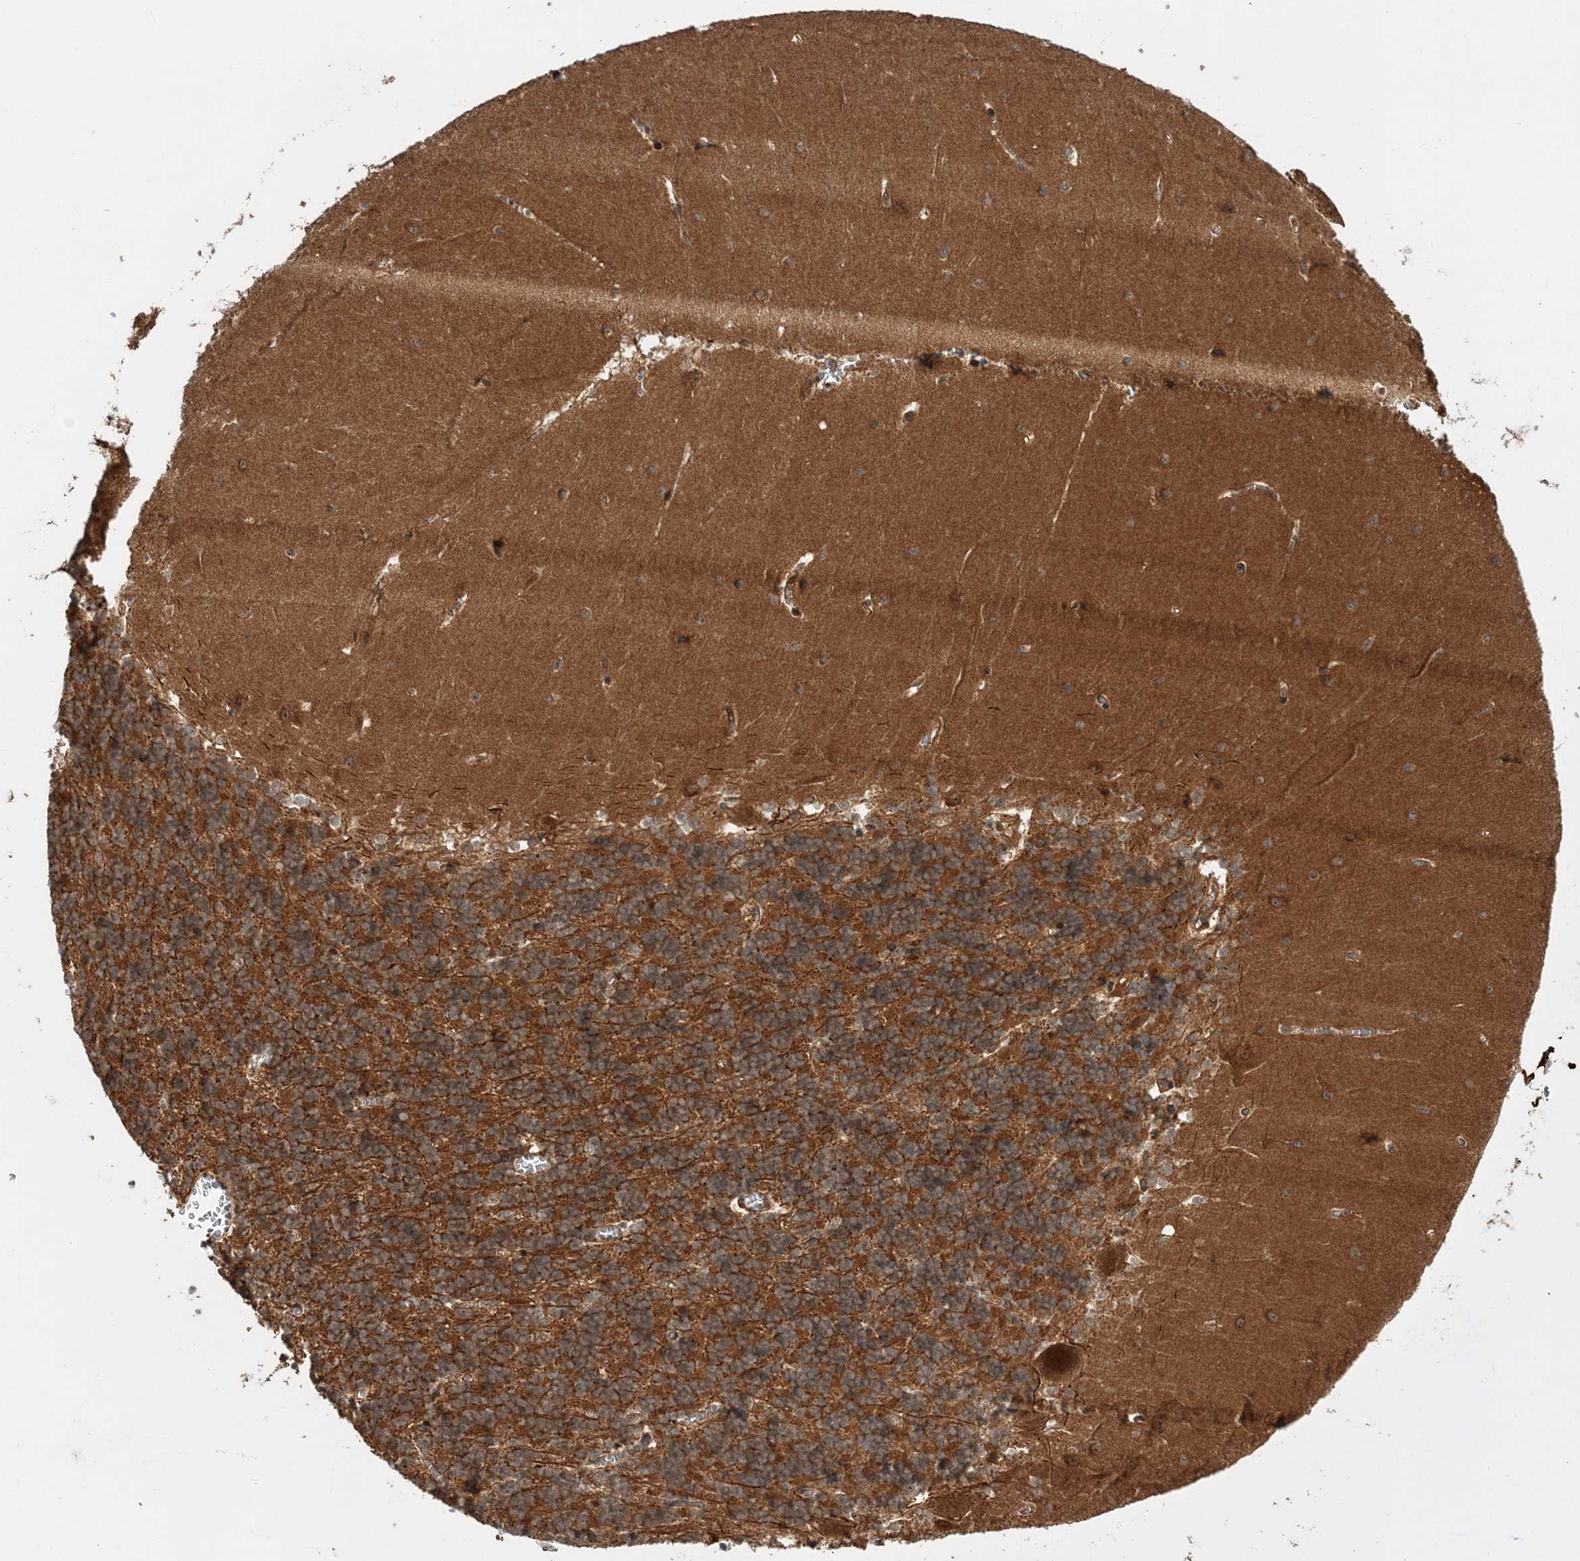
{"staining": {"intensity": "strong", "quantity": ">75%", "location": "cytoplasmic/membranous"}, "tissue": "cerebellum", "cell_type": "Cells in granular layer", "image_type": "normal", "snomed": [{"axis": "morphology", "description": "Normal tissue, NOS"}, {"axis": "topography", "description": "Cerebellum"}], "caption": "The micrograph shows immunohistochemical staining of unremarkable cerebellum. There is strong cytoplasmic/membranous positivity is present in about >75% of cells in granular layer. (brown staining indicates protein expression, while blue staining denotes nuclei).", "gene": "UBTD2", "patient": {"sex": "male", "age": 37}}